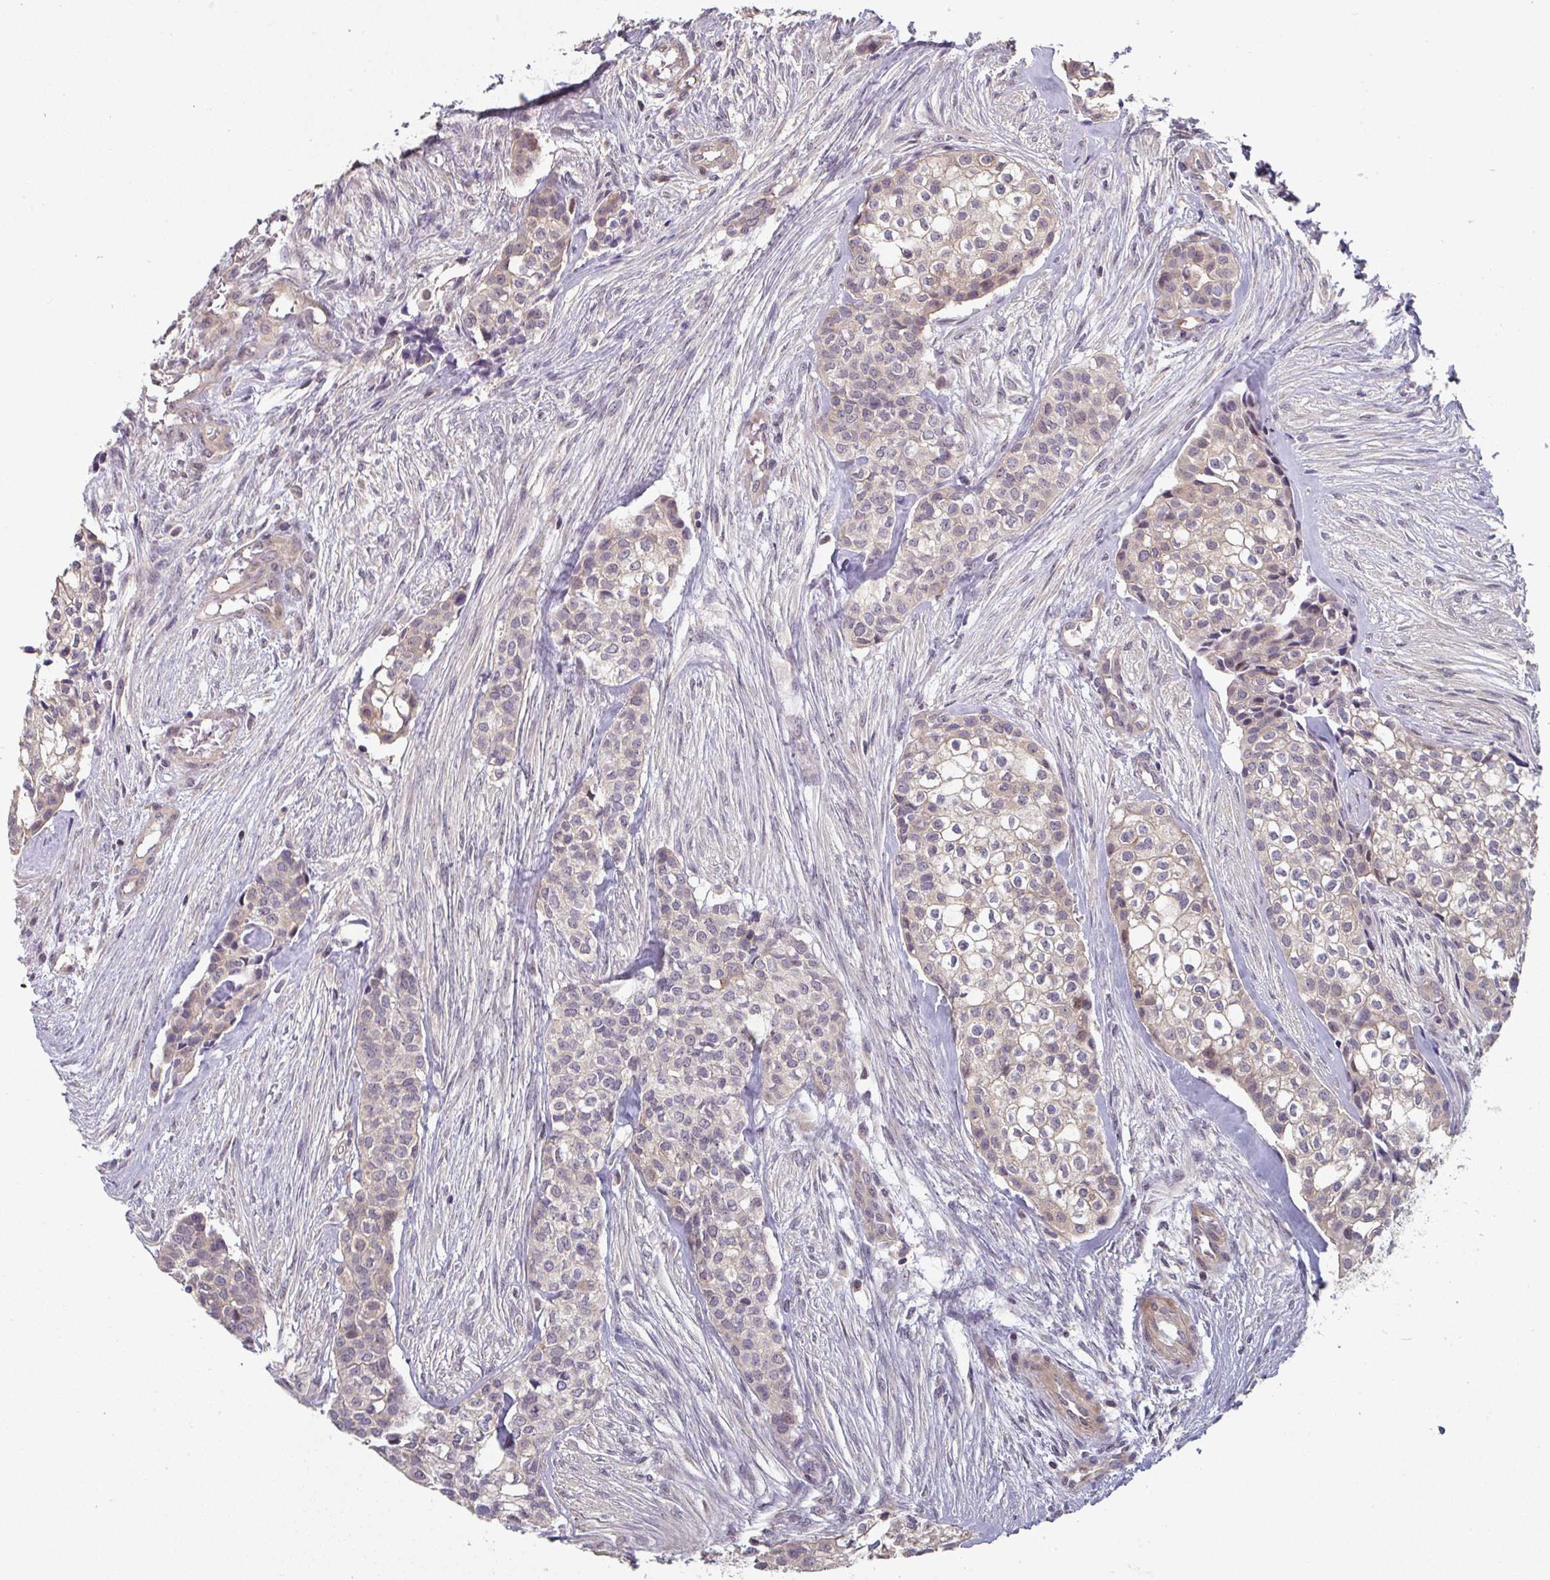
{"staining": {"intensity": "weak", "quantity": "<25%", "location": "cytoplasmic/membranous"}, "tissue": "head and neck cancer", "cell_type": "Tumor cells", "image_type": "cancer", "snomed": [{"axis": "morphology", "description": "Adenocarcinoma, NOS"}, {"axis": "topography", "description": "Head-Neck"}], "caption": "This histopathology image is of head and neck cancer stained with immunohistochemistry to label a protein in brown with the nuclei are counter-stained blue. There is no staining in tumor cells.", "gene": "RANGRF", "patient": {"sex": "male", "age": 81}}